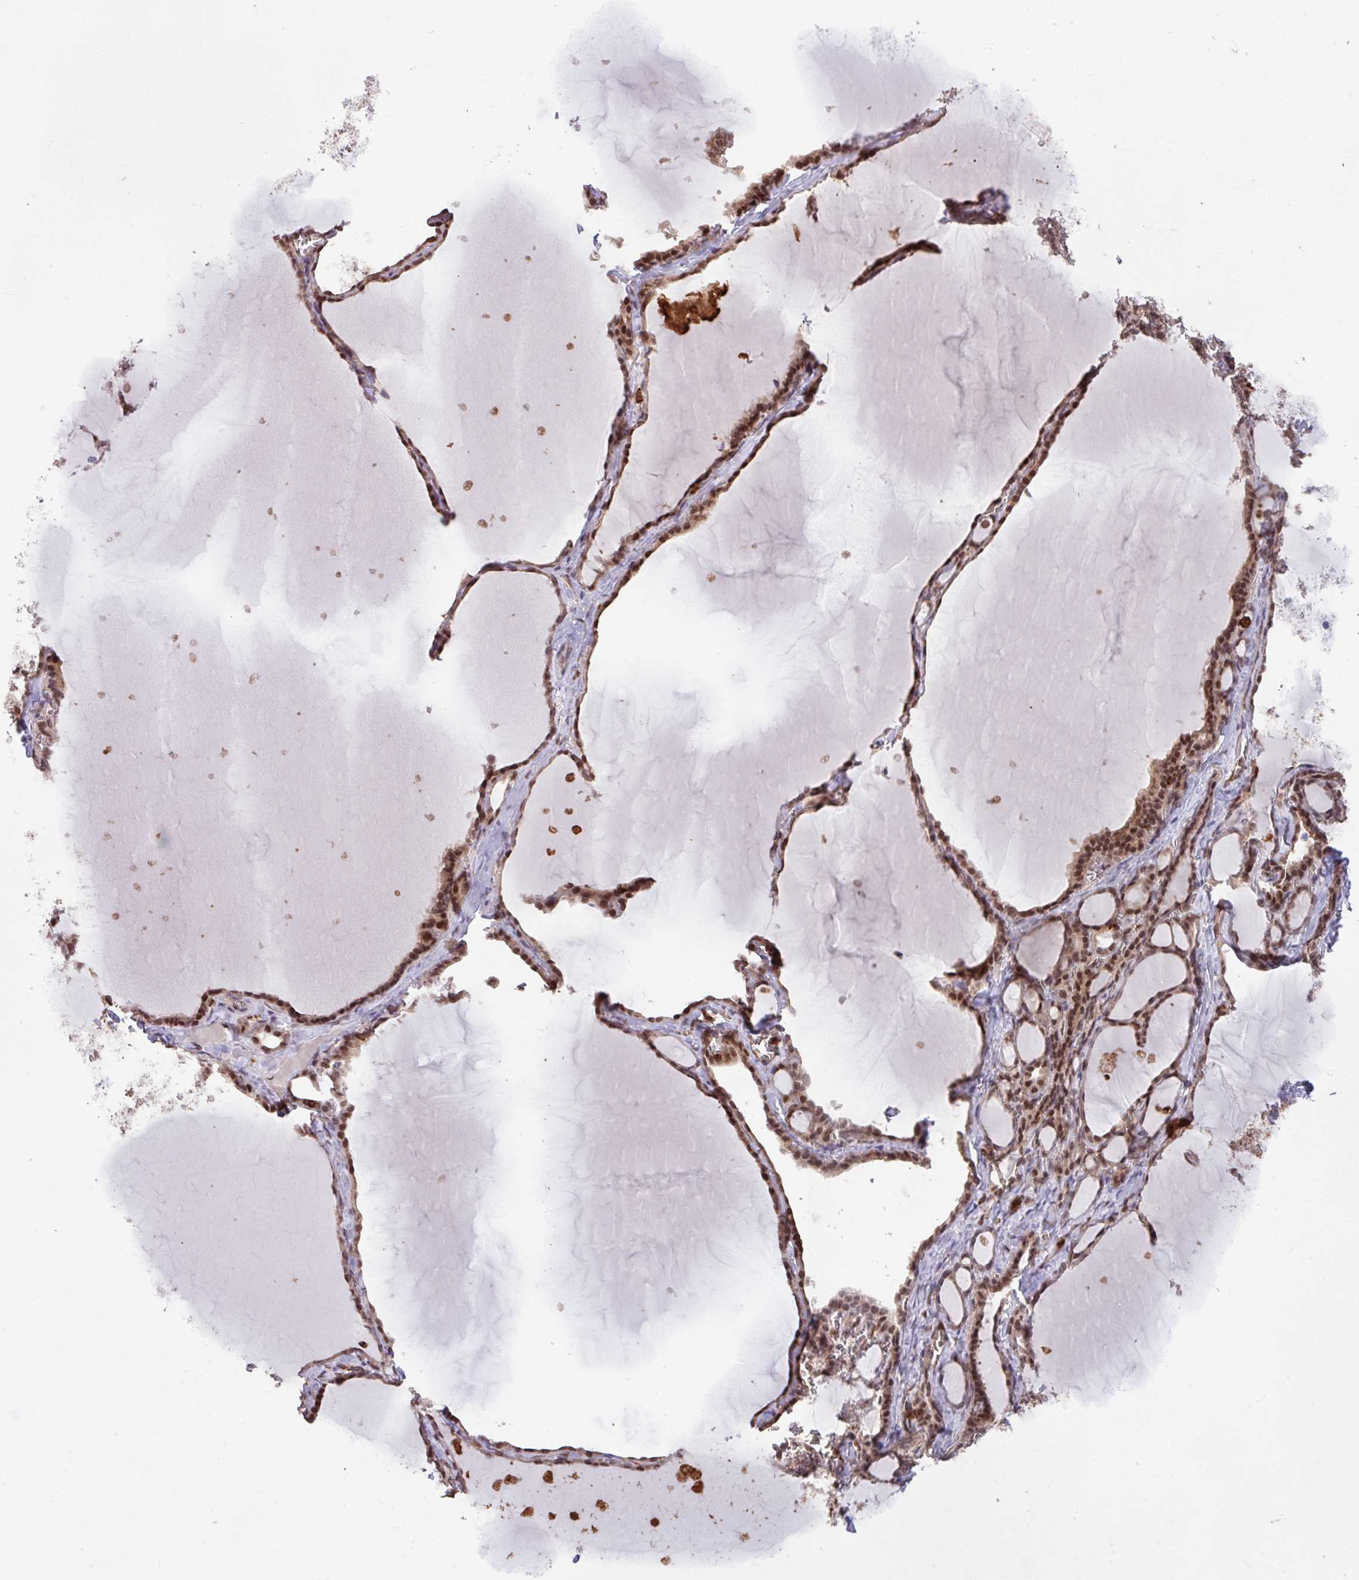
{"staining": {"intensity": "moderate", "quantity": ">75%", "location": "nuclear"}, "tissue": "thyroid gland", "cell_type": "Glandular cells", "image_type": "normal", "snomed": [{"axis": "morphology", "description": "Normal tissue, NOS"}, {"axis": "topography", "description": "Thyroid gland"}], "caption": "A high-resolution image shows immunohistochemistry staining of normal thyroid gland, which exhibits moderate nuclear positivity in approximately >75% of glandular cells.", "gene": "GON7", "patient": {"sex": "female", "age": 49}}